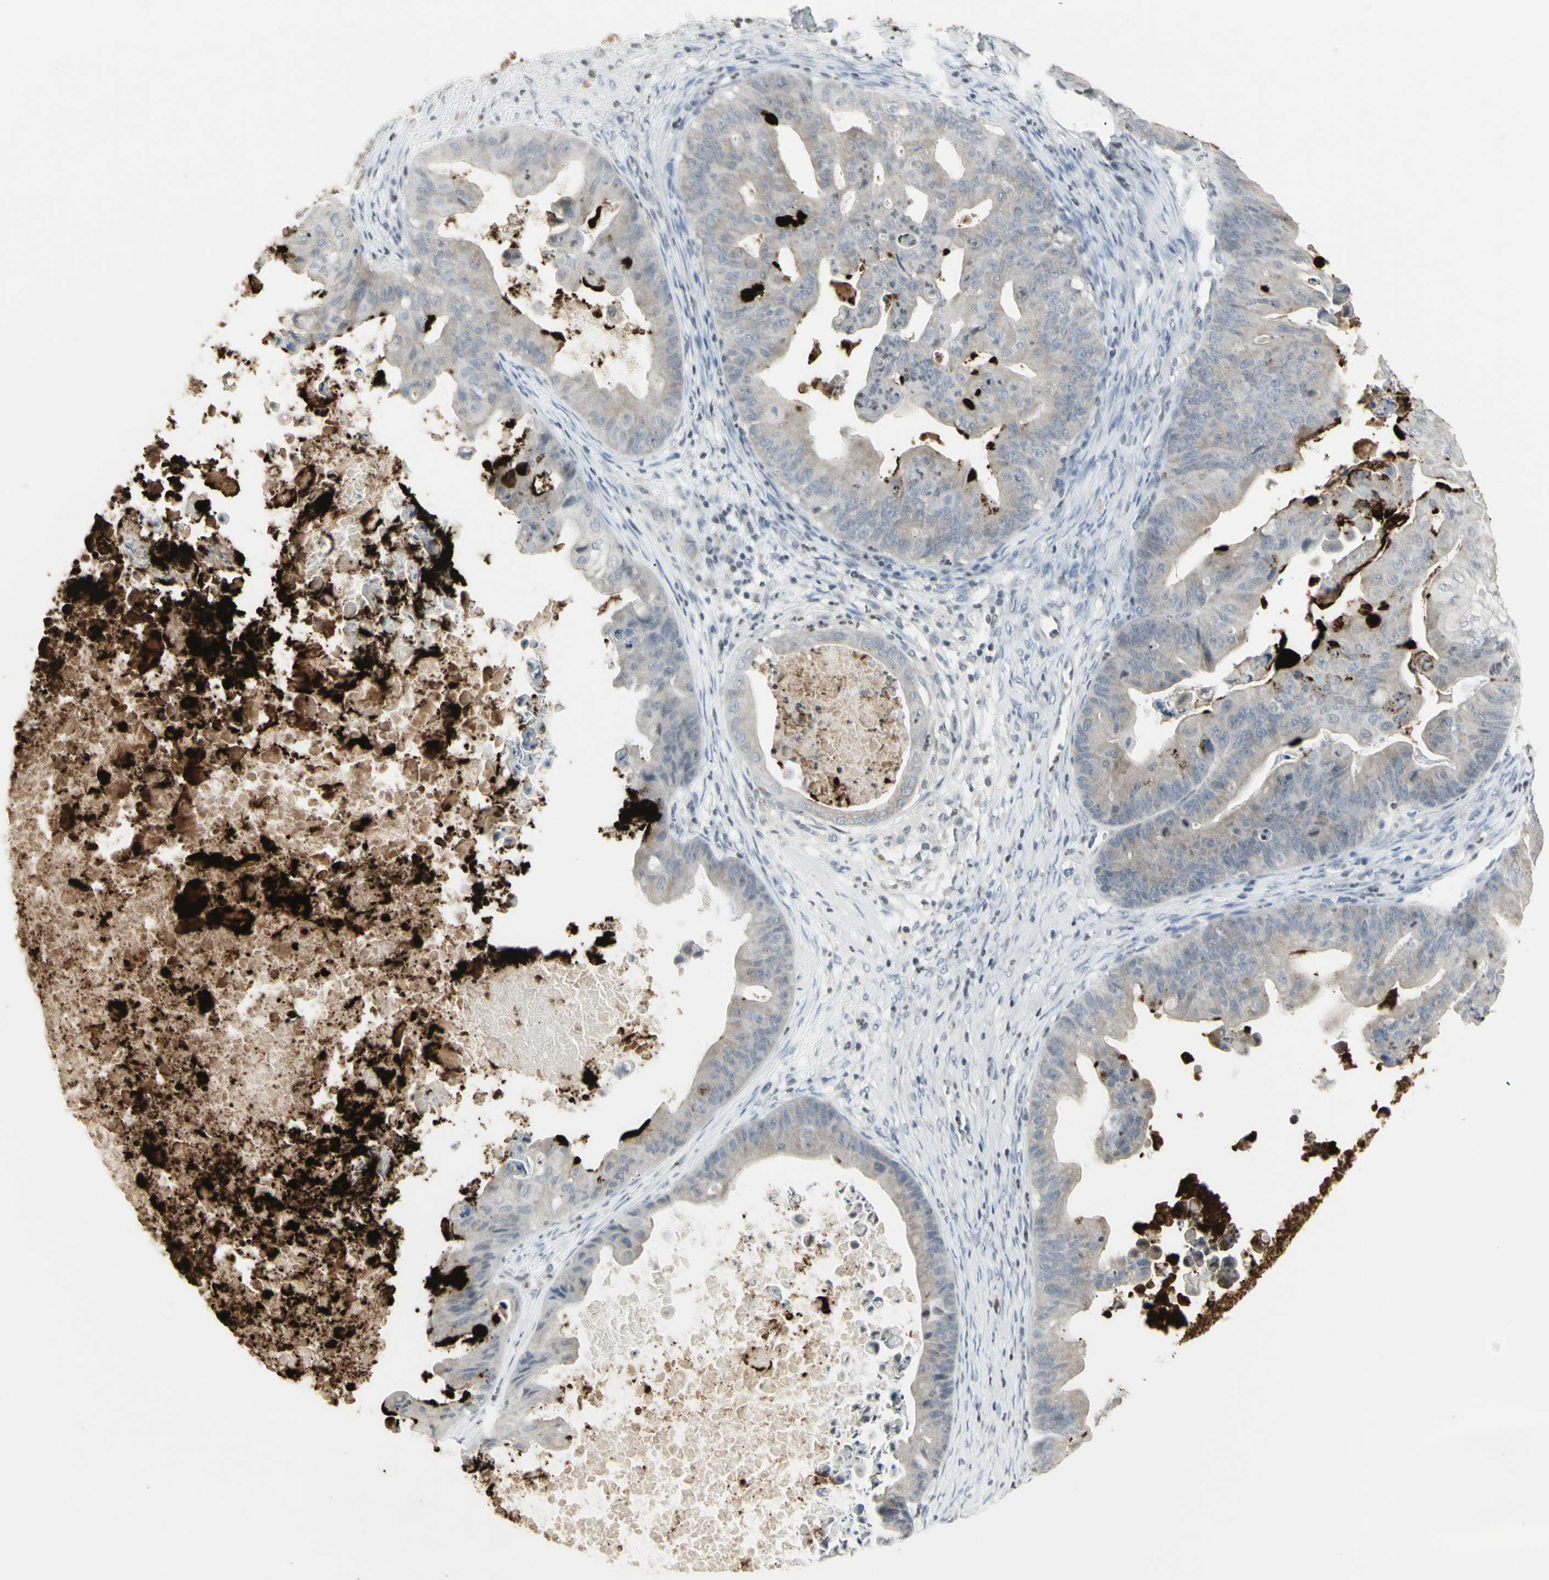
{"staining": {"intensity": "weak", "quantity": "<25%", "location": "cytoplasmic/membranous"}, "tissue": "ovarian cancer", "cell_type": "Tumor cells", "image_type": "cancer", "snomed": [{"axis": "morphology", "description": "Cystadenocarcinoma, mucinous, NOS"}, {"axis": "topography", "description": "Ovary"}], "caption": "This is an immunohistochemistry (IHC) histopathology image of ovarian mucinous cystadenocarcinoma. There is no staining in tumor cells.", "gene": "MUC5AC", "patient": {"sex": "female", "age": 37}}